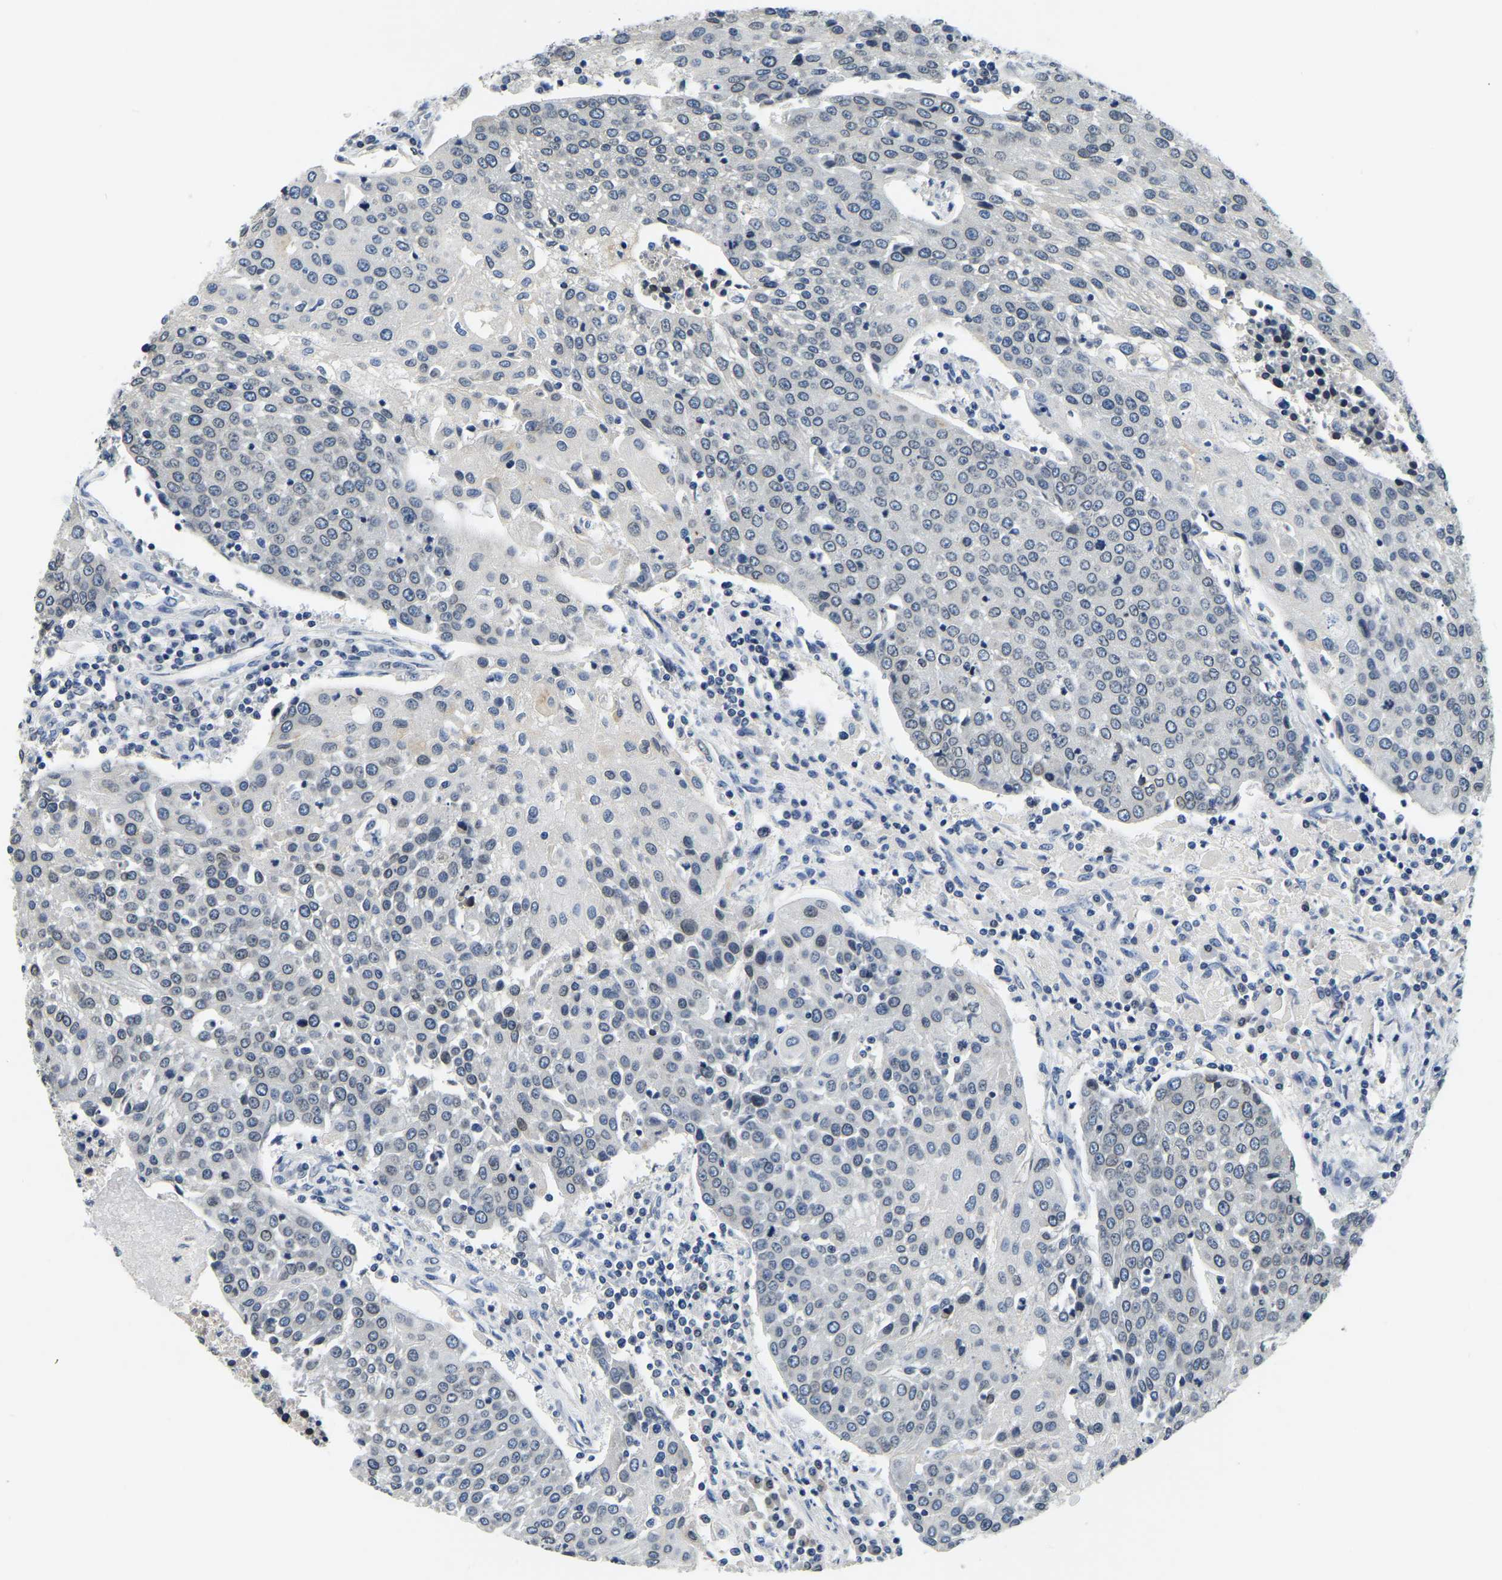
{"staining": {"intensity": "negative", "quantity": "none", "location": "none"}, "tissue": "urothelial cancer", "cell_type": "Tumor cells", "image_type": "cancer", "snomed": [{"axis": "morphology", "description": "Urothelial carcinoma, High grade"}, {"axis": "topography", "description": "Urinary bladder"}], "caption": "This image is of urothelial cancer stained with IHC to label a protein in brown with the nuclei are counter-stained blue. There is no expression in tumor cells.", "gene": "RANBP2", "patient": {"sex": "female", "age": 85}}